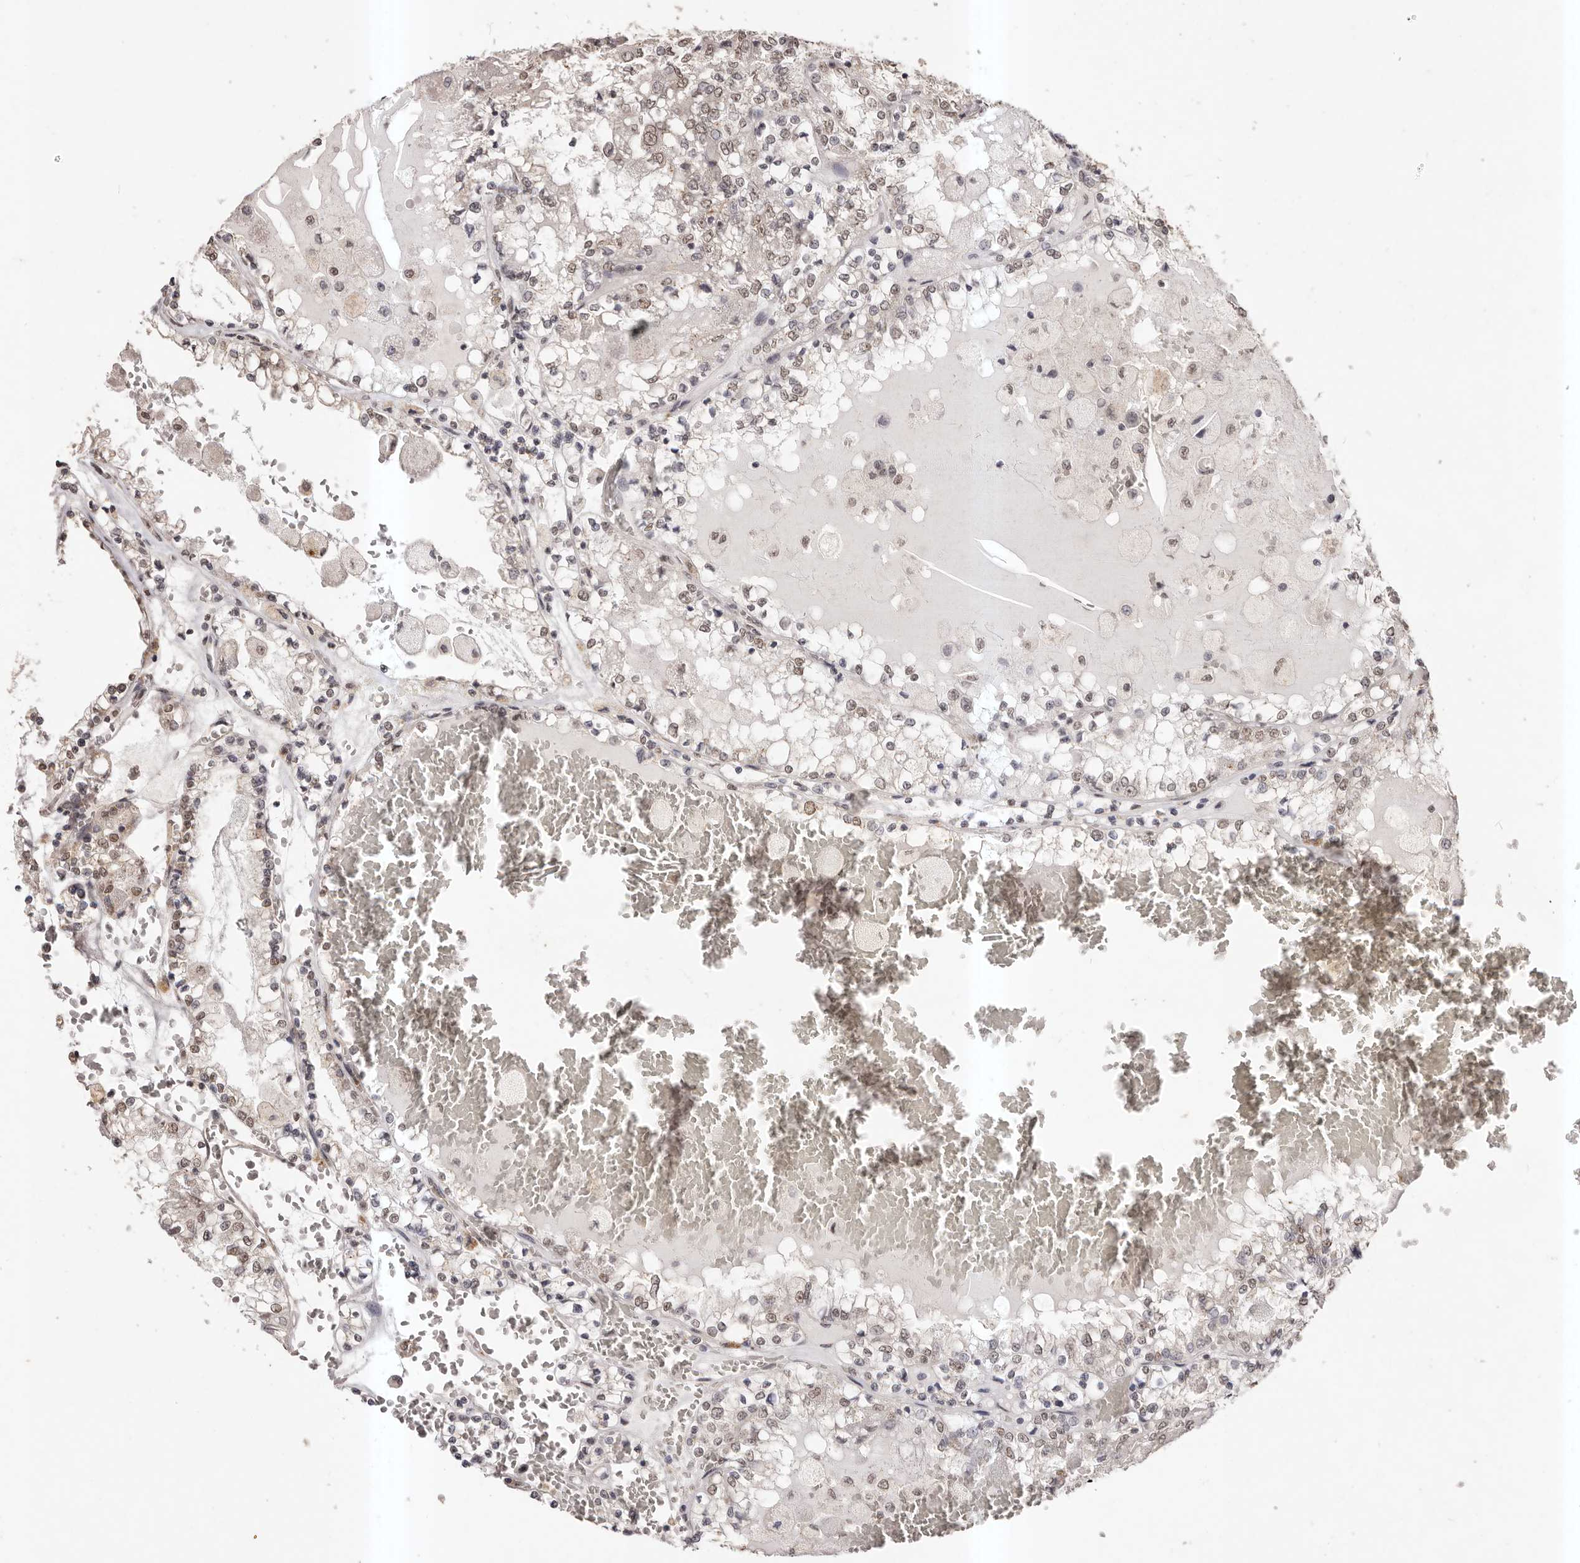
{"staining": {"intensity": "moderate", "quantity": "25%-75%", "location": "nuclear"}, "tissue": "renal cancer", "cell_type": "Tumor cells", "image_type": "cancer", "snomed": [{"axis": "morphology", "description": "Adenocarcinoma, NOS"}, {"axis": "topography", "description": "Kidney"}], "caption": "The photomicrograph exhibits staining of adenocarcinoma (renal), revealing moderate nuclear protein staining (brown color) within tumor cells.", "gene": "RPS6KA5", "patient": {"sex": "female", "age": 56}}